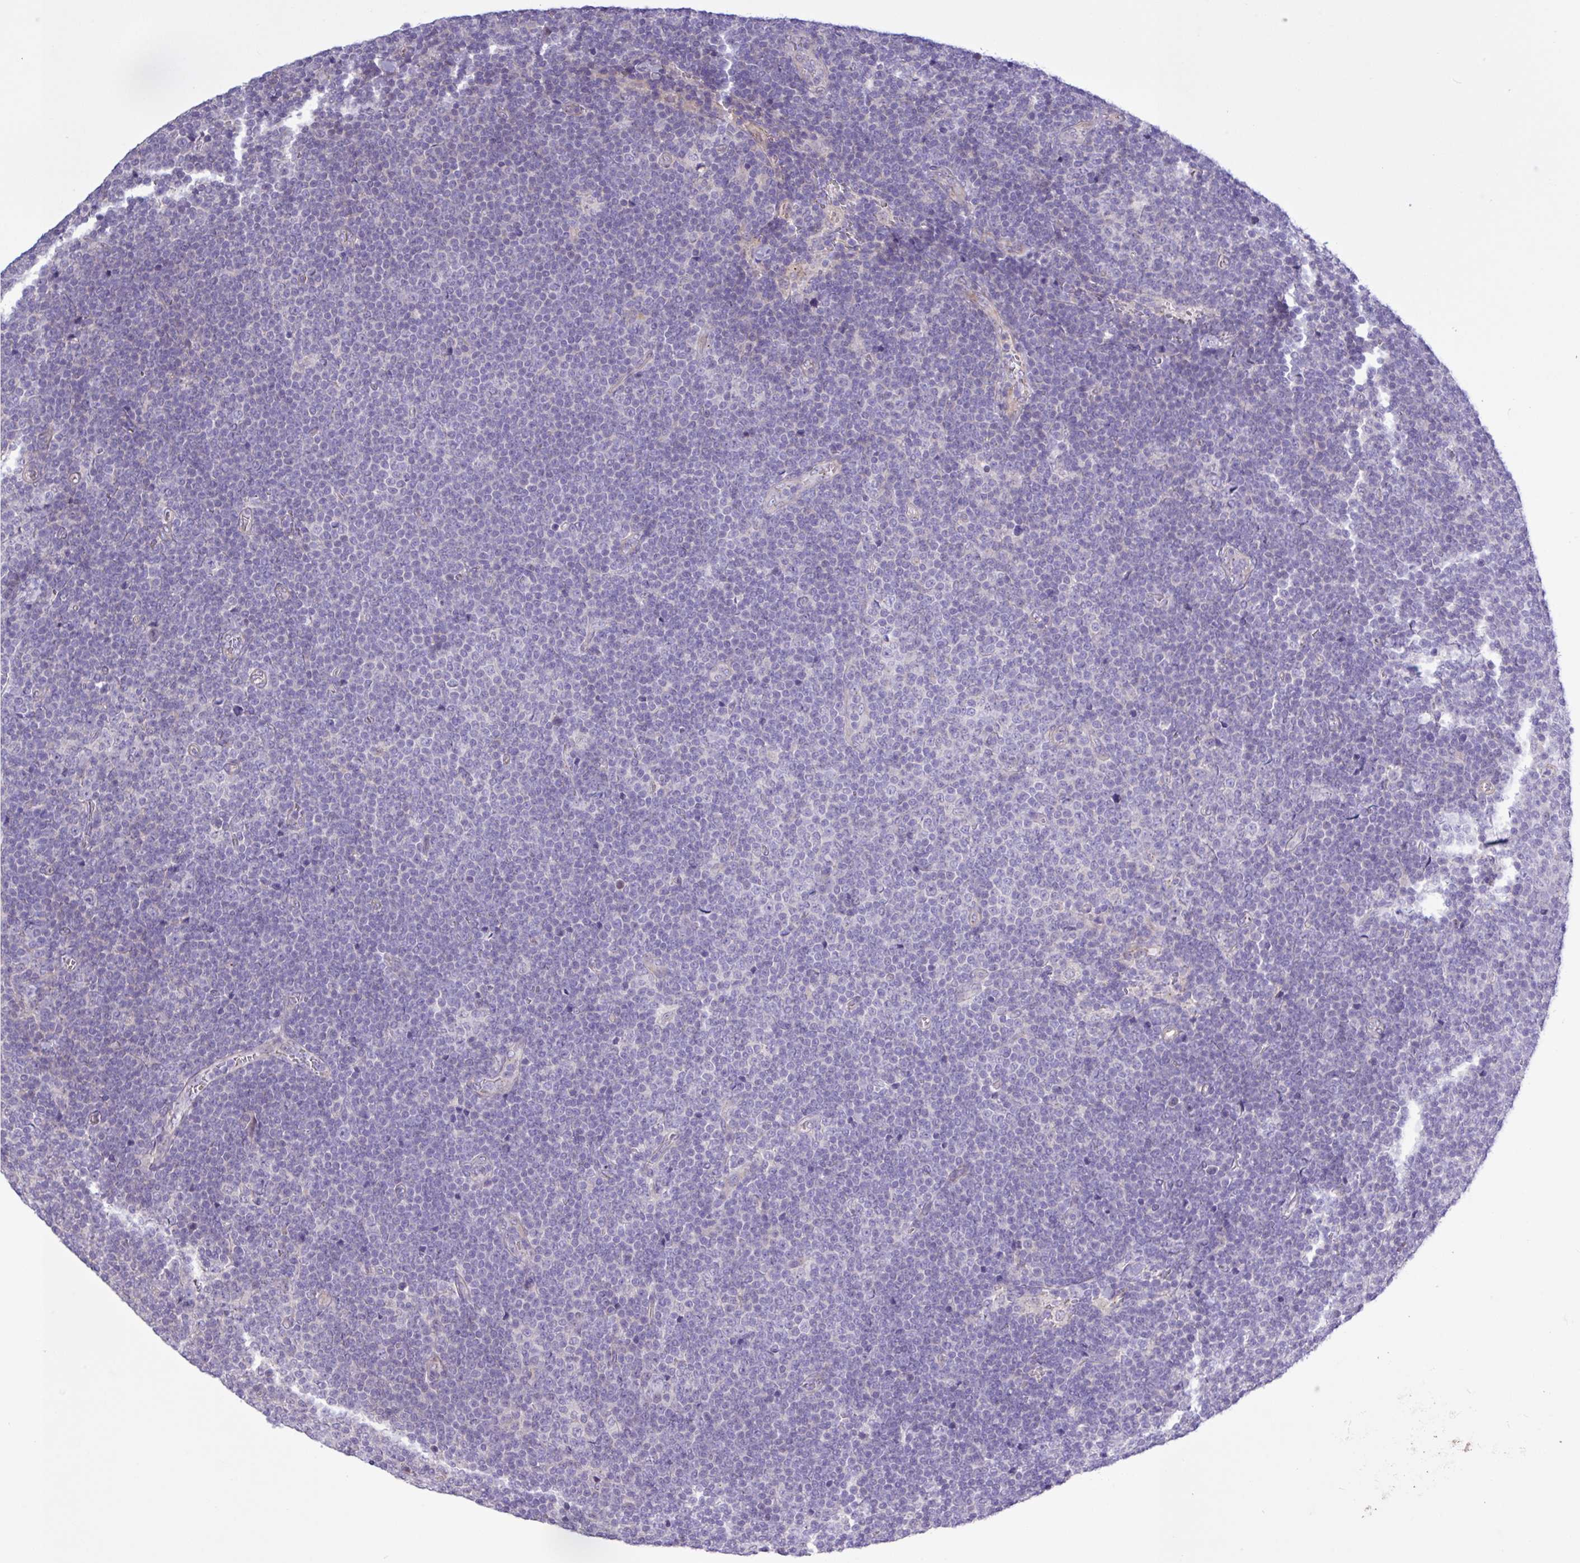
{"staining": {"intensity": "negative", "quantity": "none", "location": "none"}, "tissue": "lymphoma", "cell_type": "Tumor cells", "image_type": "cancer", "snomed": [{"axis": "morphology", "description": "Malignant lymphoma, non-Hodgkin's type, Low grade"}, {"axis": "topography", "description": "Lymph node"}], "caption": "Tumor cells are negative for brown protein staining in low-grade malignant lymphoma, non-Hodgkin's type.", "gene": "SPINK8", "patient": {"sex": "male", "age": 48}}